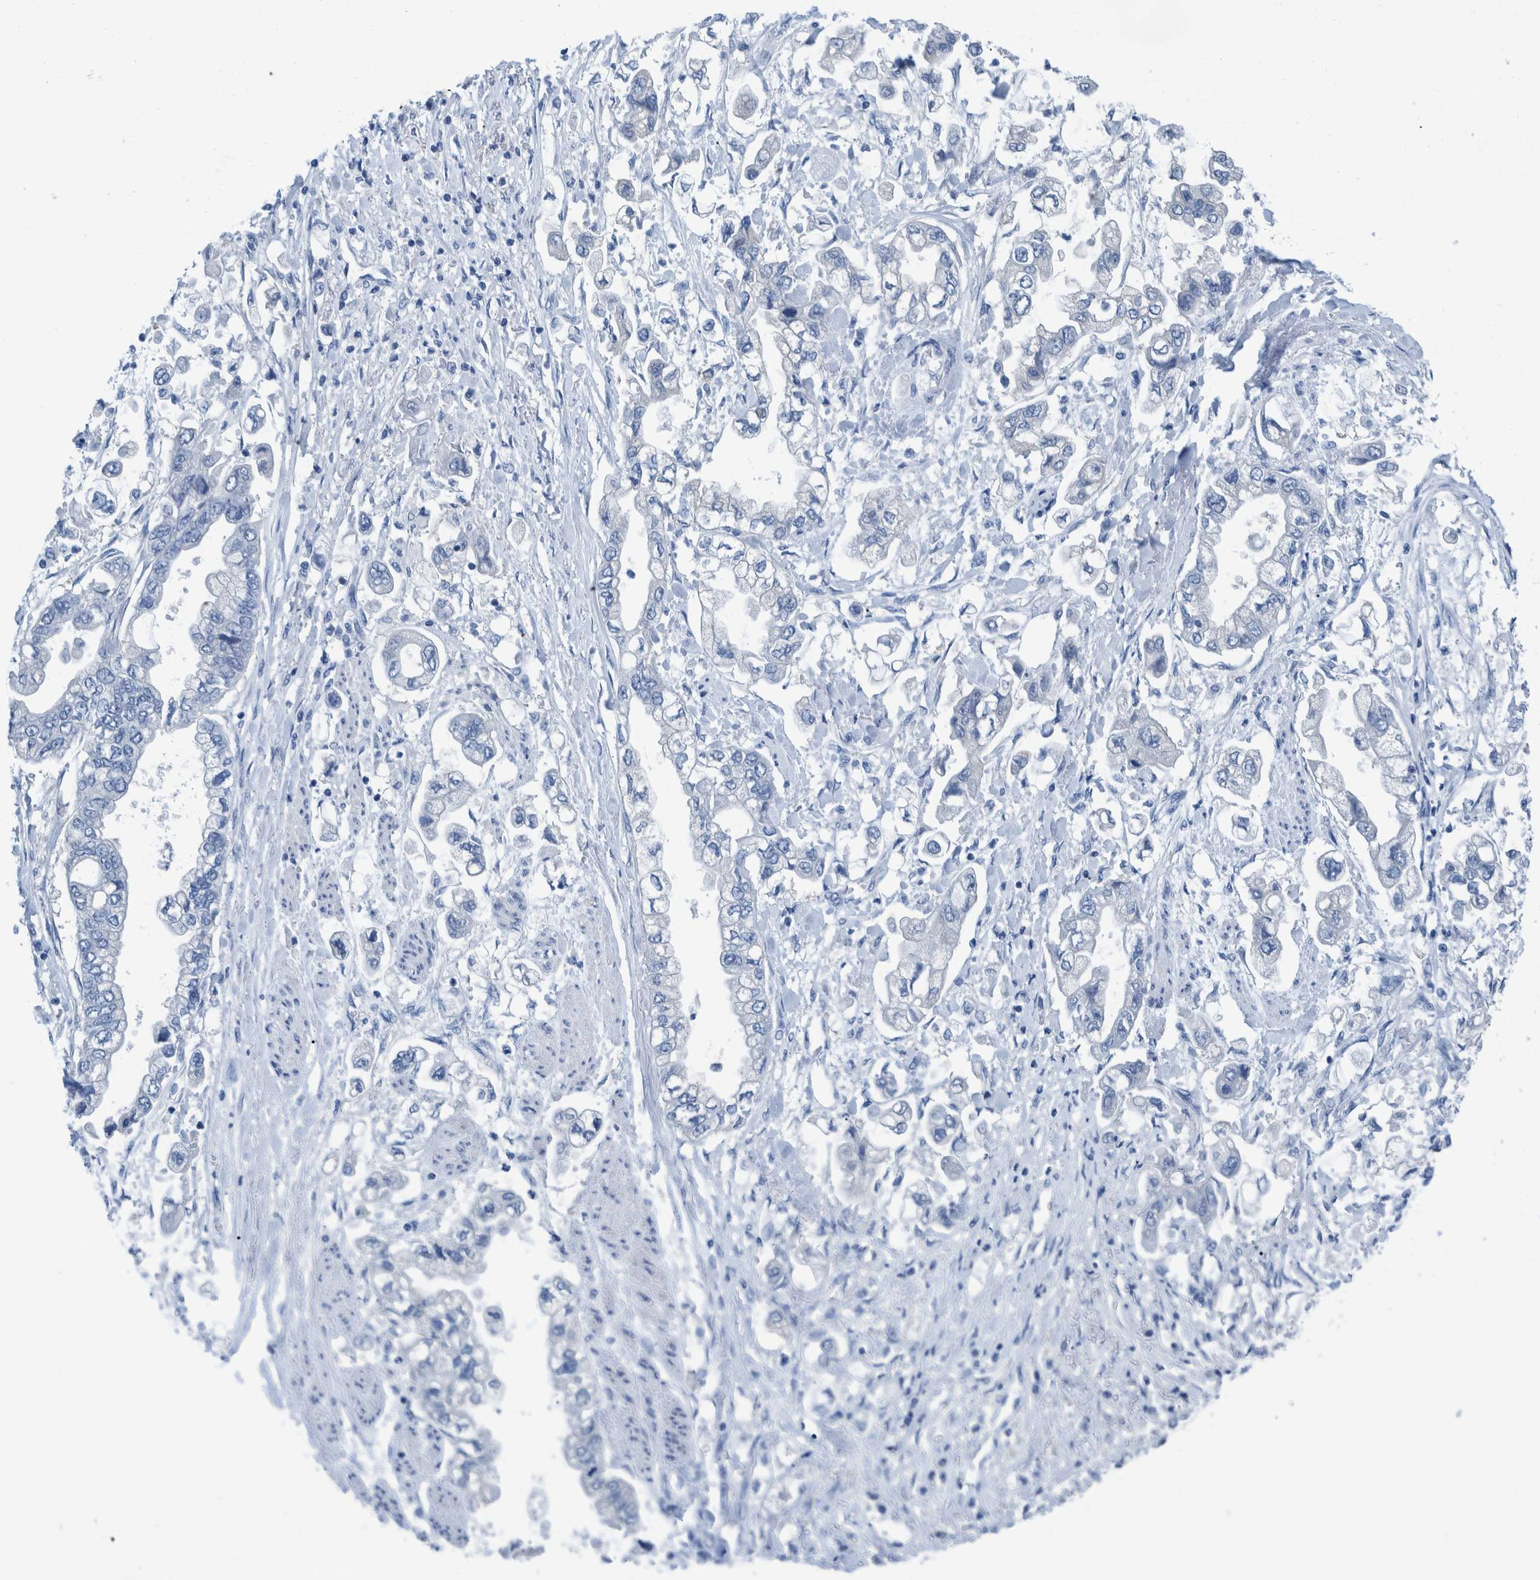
{"staining": {"intensity": "negative", "quantity": "none", "location": "none"}, "tissue": "stomach cancer", "cell_type": "Tumor cells", "image_type": "cancer", "snomed": [{"axis": "morphology", "description": "Normal tissue, NOS"}, {"axis": "morphology", "description": "Adenocarcinoma, NOS"}, {"axis": "topography", "description": "Stomach"}], "caption": "This is an immunohistochemistry (IHC) histopathology image of human stomach cancer (adenocarcinoma). There is no expression in tumor cells.", "gene": "IDO1", "patient": {"sex": "male", "age": 62}}